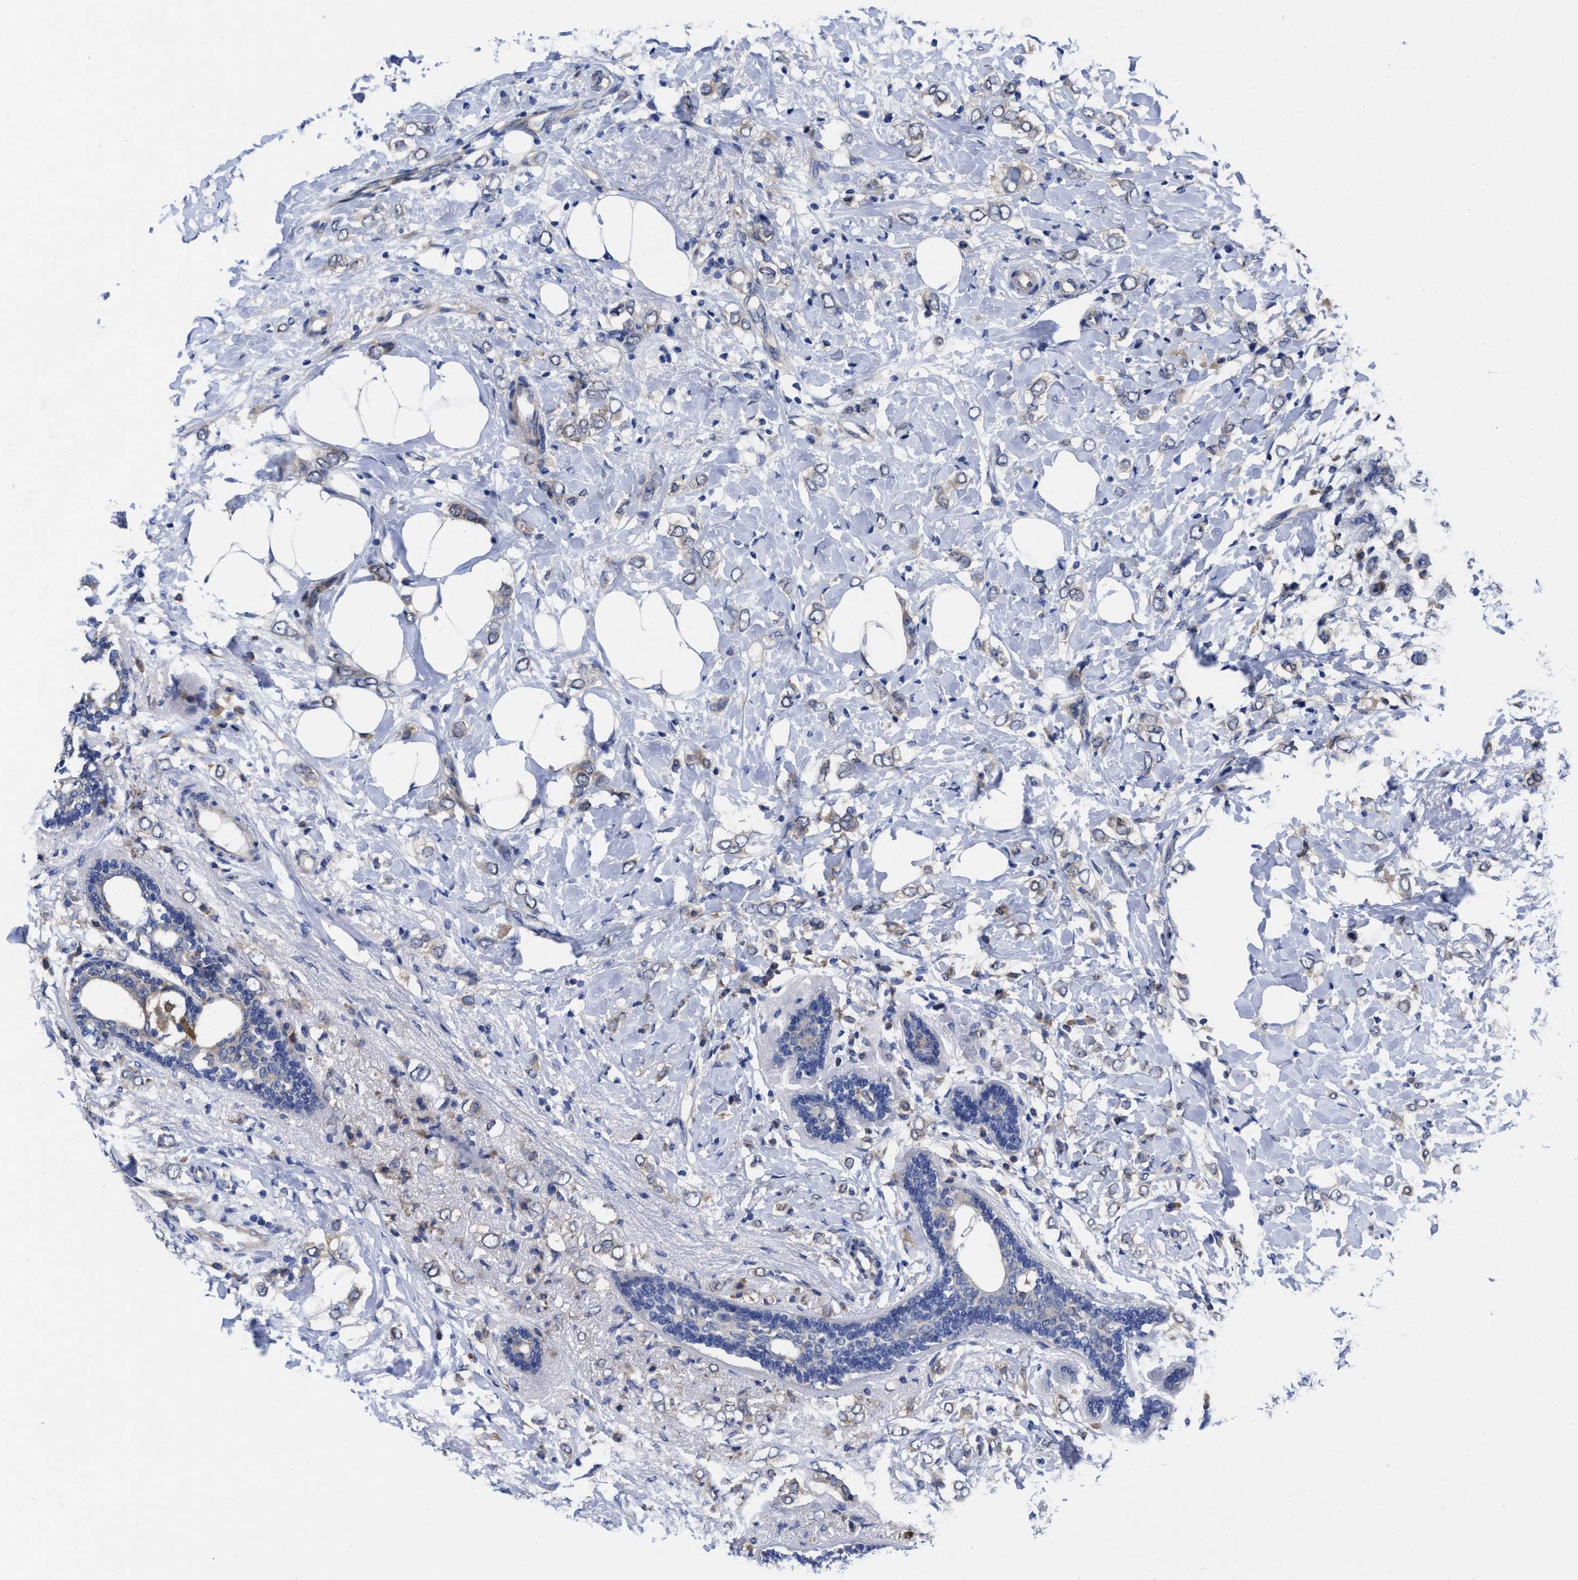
{"staining": {"intensity": "weak", "quantity": "25%-75%", "location": "cytoplasmic/membranous"}, "tissue": "breast cancer", "cell_type": "Tumor cells", "image_type": "cancer", "snomed": [{"axis": "morphology", "description": "Normal tissue, NOS"}, {"axis": "morphology", "description": "Lobular carcinoma"}, {"axis": "topography", "description": "Breast"}], "caption": "IHC of breast cancer reveals low levels of weak cytoplasmic/membranous staining in approximately 25%-75% of tumor cells.", "gene": "TXNDC17", "patient": {"sex": "female", "age": 47}}